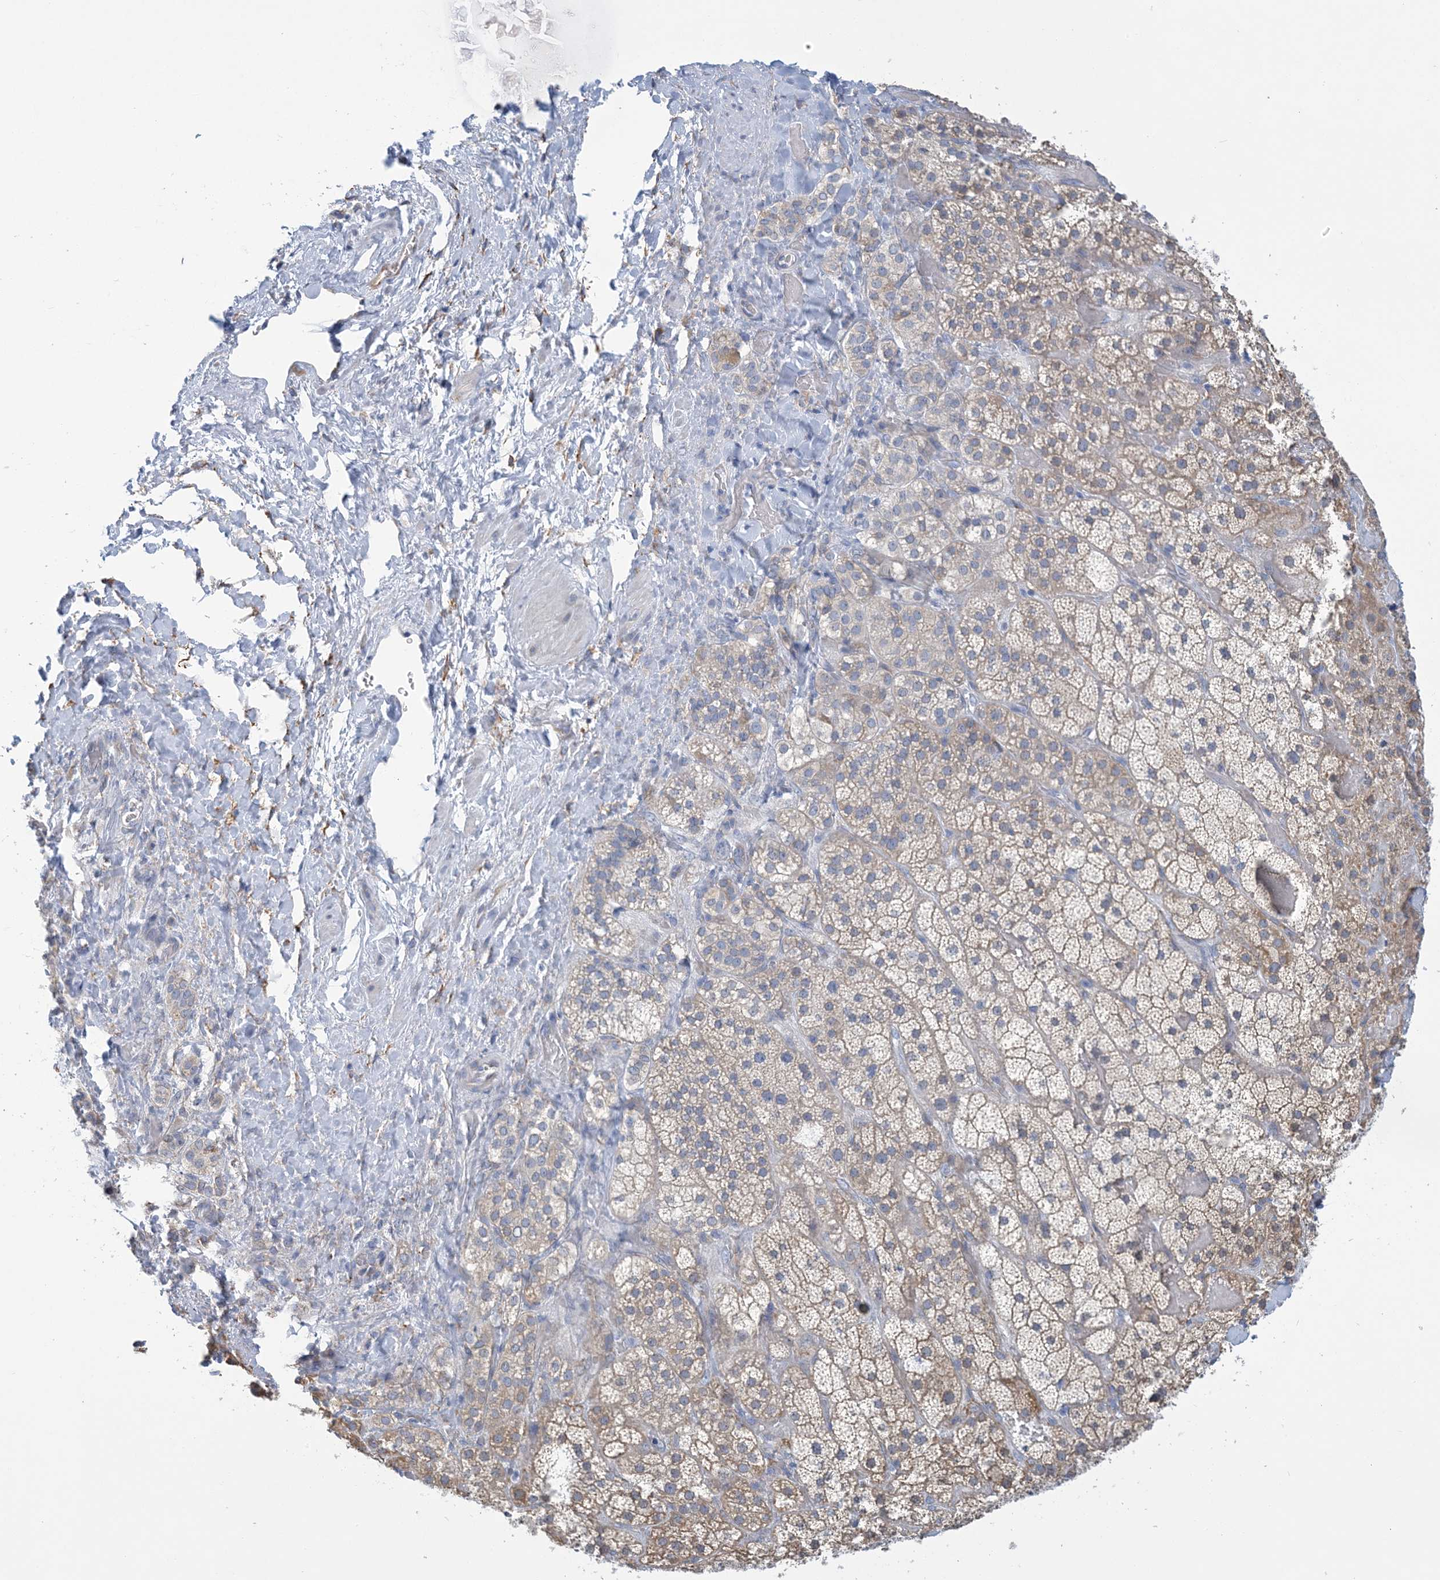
{"staining": {"intensity": "weak", "quantity": "25%-75%", "location": "cytoplasmic/membranous"}, "tissue": "adrenal gland", "cell_type": "Glandular cells", "image_type": "normal", "snomed": [{"axis": "morphology", "description": "Normal tissue, NOS"}, {"axis": "topography", "description": "Adrenal gland"}], "caption": "The photomicrograph shows staining of benign adrenal gland, revealing weak cytoplasmic/membranous protein positivity (brown color) within glandular cells. The protein is shown in brown color, while the nuclei are stained blue.", "gene": "CCDC14", "patient": {"sex": "male", "age": 57}}